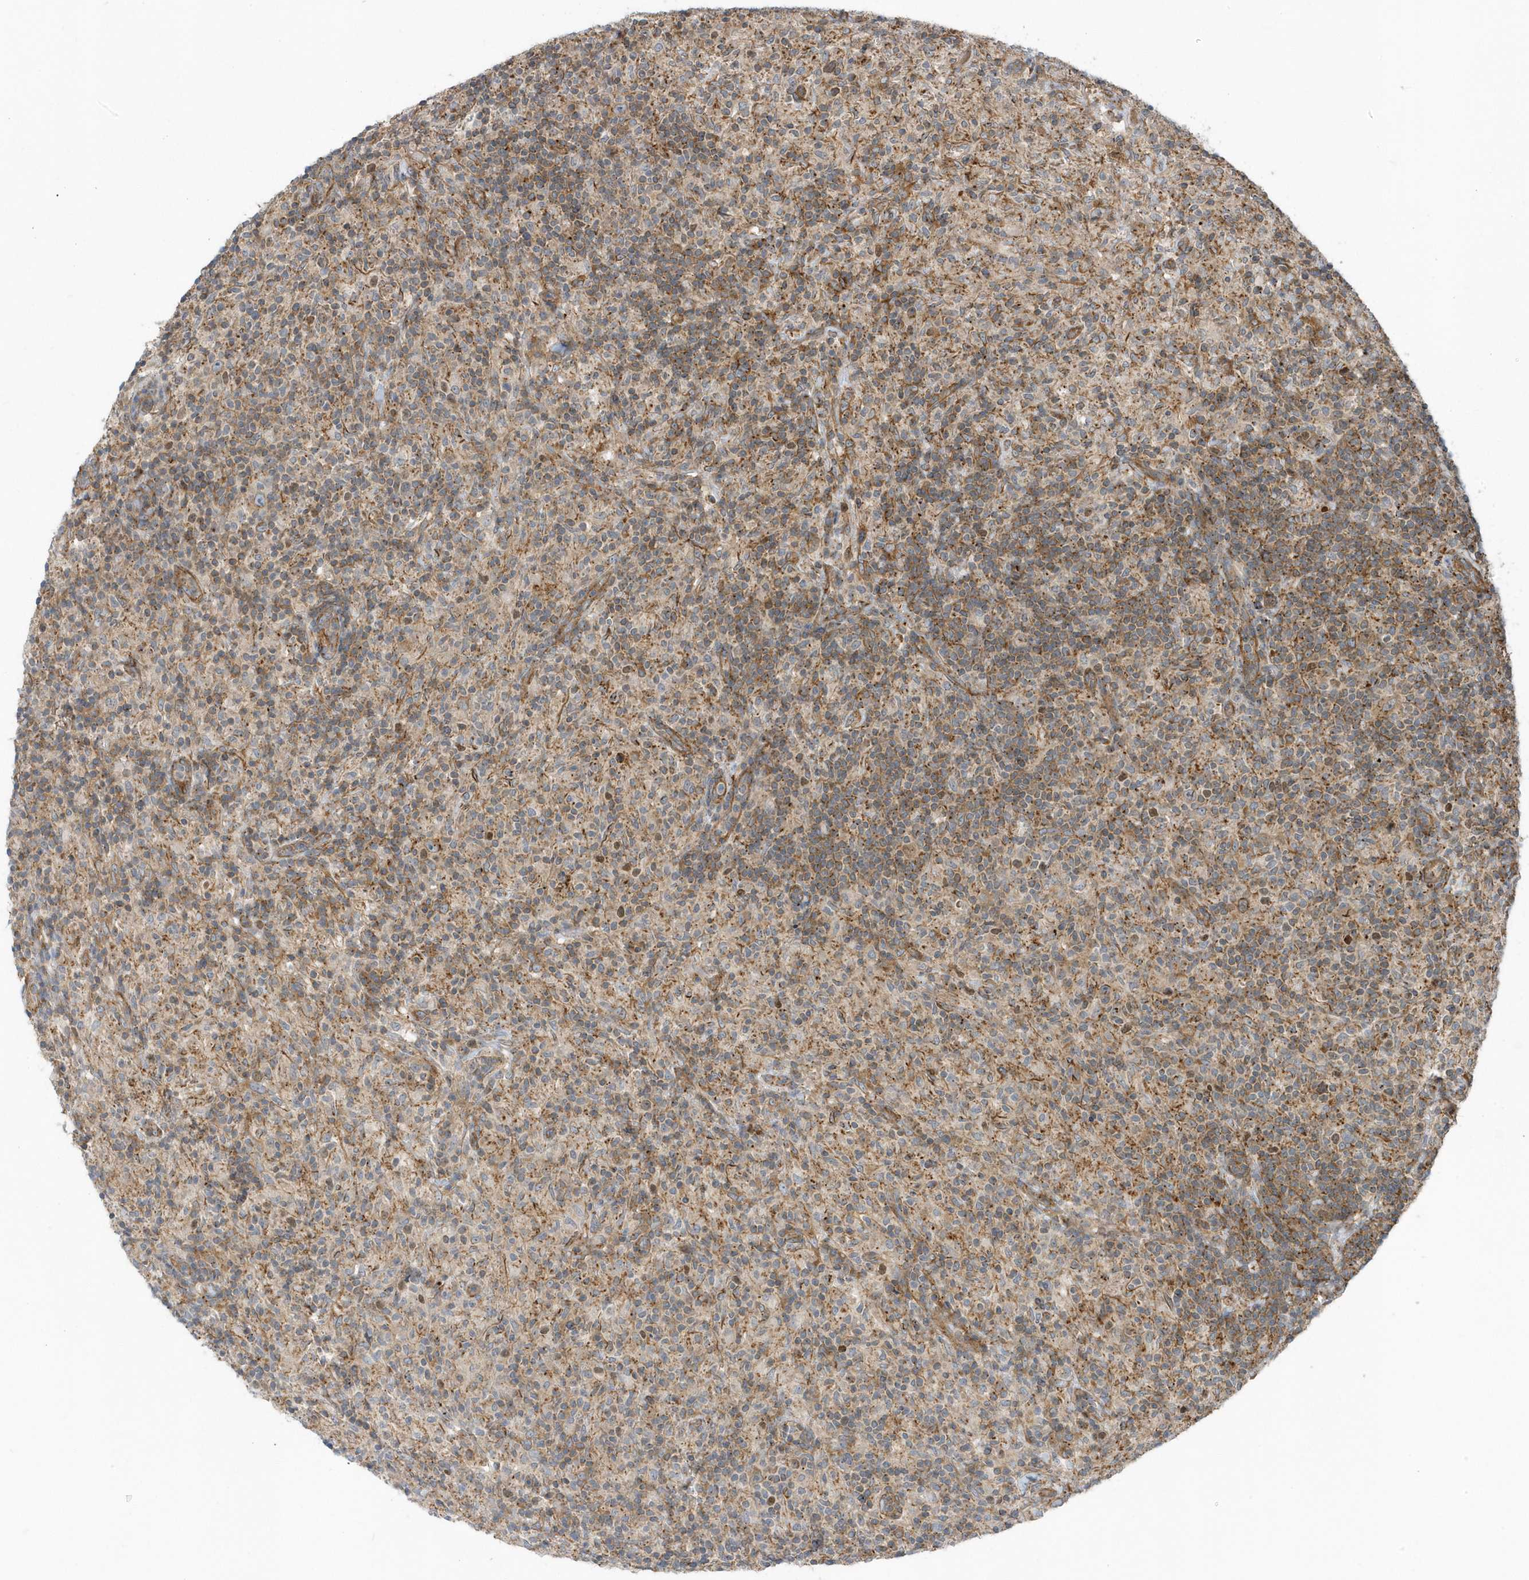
{"staining": {"intensity": "weak", "quantity": ">75%", "location": "cytoplasmic/membranous"}, "tissue": "lymphoma", "cell_type": "Tumor cells", "image_type": "cancer", "snomed": [{"axis": "morphology", "description": "Hodgkin's disease, NOS"}, {"axis": "topography", "description": "Lymph node"}], "caption": "DAB (3,3'-diaminobenzidine) immunohistochemical staining of human lymphoma shows weak cytoplasmic/membranous protein expression in approximately >75% of tumor cells. Nuclei are stained in blue.", "gene": "HRH4", "patient": {"sex": "male", "age": 70}}